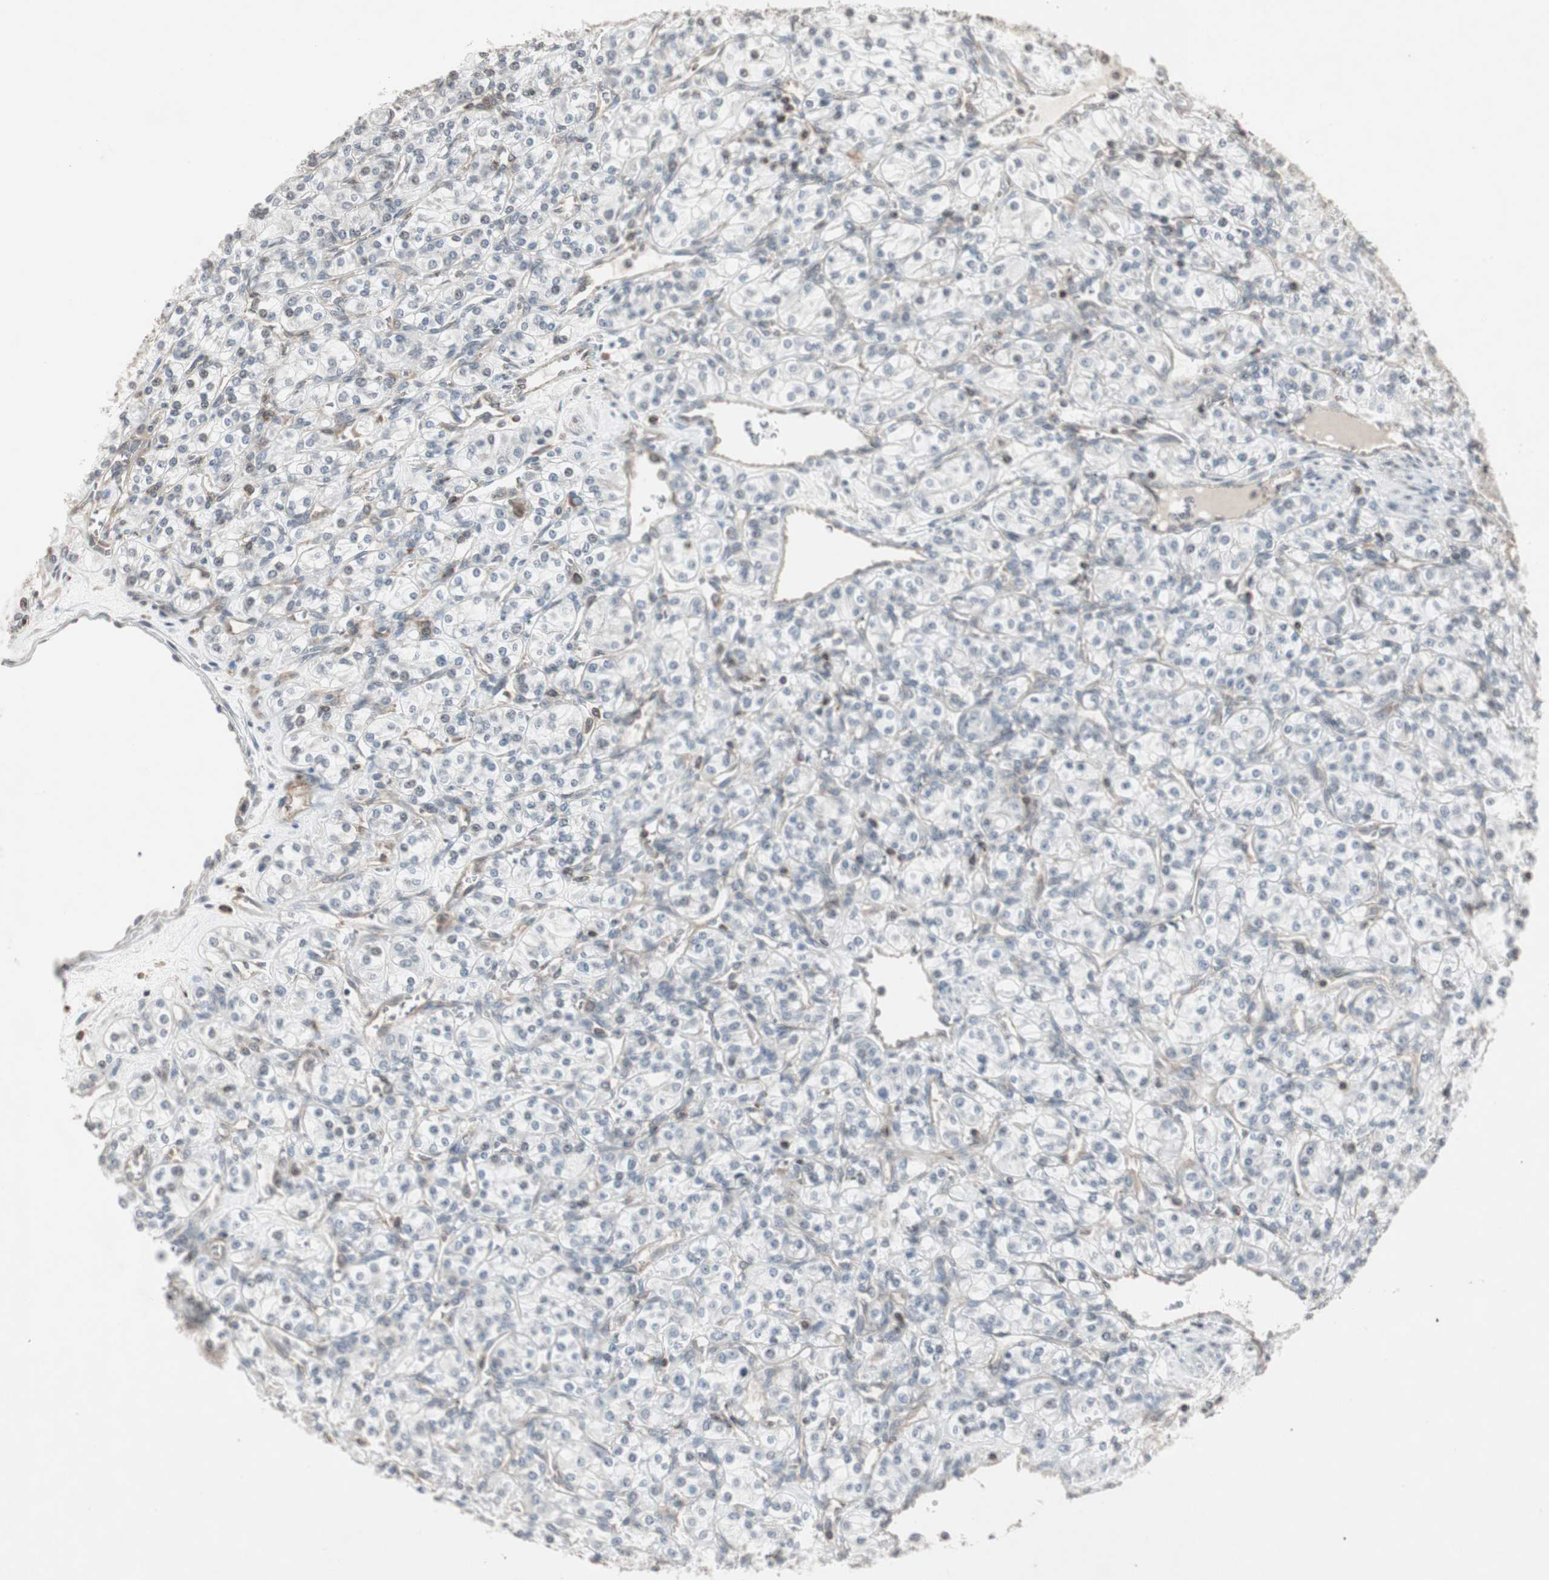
{"staining": {"intensity": "negative", "quantity": "none", "location": "none"}, "tissue": "renal cancer", "cell_type": "Tumor cells", "image_type": "cancer", "snomed": [{"axis": "morphology", "description": "Adenocarcinoma, NOS"}, {"axis": "topography", "description": "Kidney"}], "caption": "This is an immunohistochemistry (IHC) histopathology image of human renal cancer. There is no staining in tumor cells.", "gene": "ARHGEF1", "patient": {"sex": "male", "age": 77}}